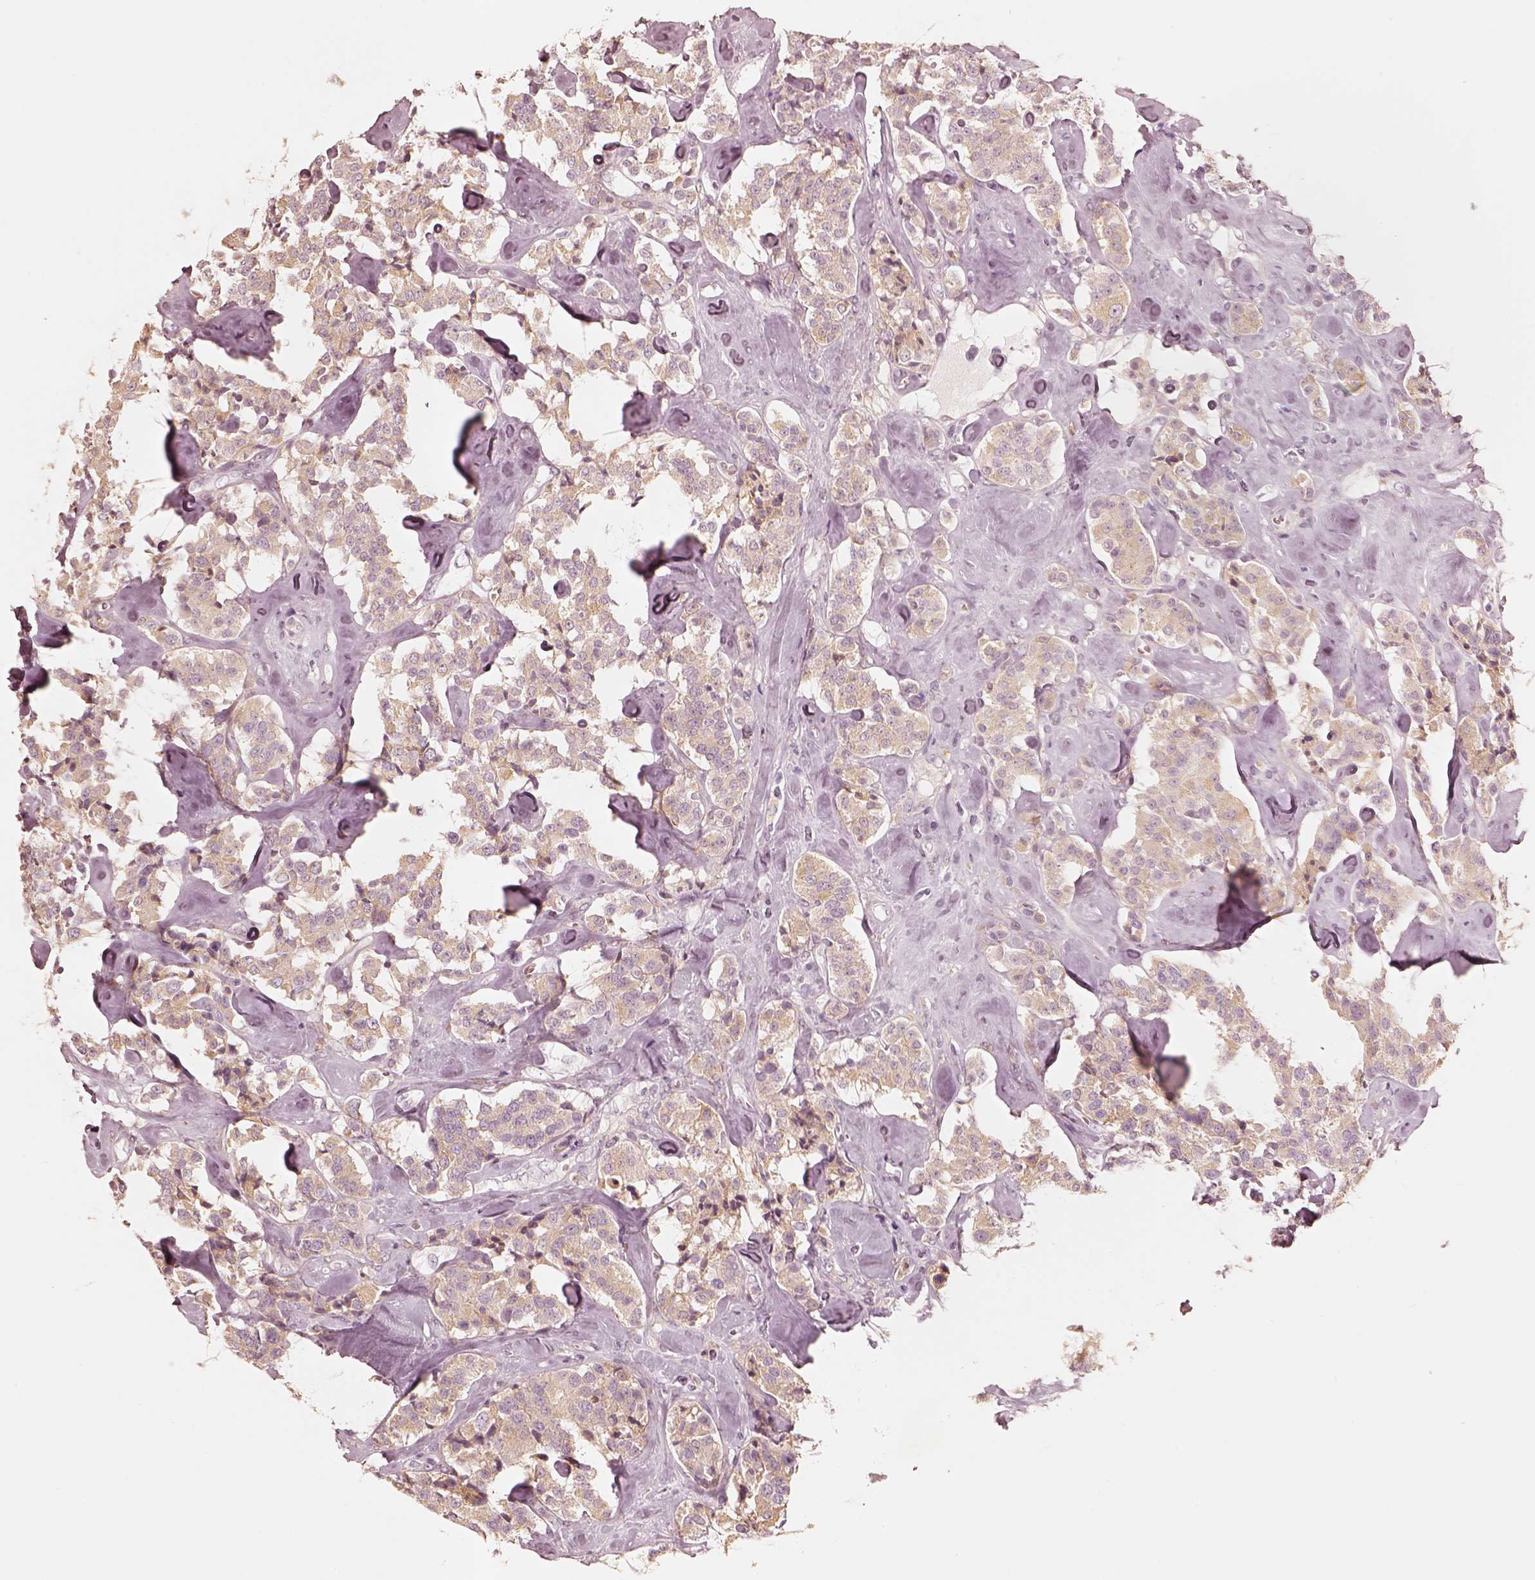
{"staining": {"intensity": "weak", "quantity": ">75%", "location": "cytoplasmic/membranous"}, "tissue": "carcinoid", "cell_type": "Tumor cells", "image_type": "cancer", "snomed": [{"axis": "morphology", "description": "Carcinoid, malignant, NOS"}, {"axis": "topography", "description": "Pancreas"}], "caption": "Brown immunohistochemical staining in human carcinoid (malignant) reveals weak cytoplasmic/membranous positivity in about >75% of tumor cells. The protein is stained brown, and the nuclei are stained in blue (DAB (3,3'-diaminobenzidine) IHC with brightfield microscopy, high magnification).", "gene": "WLS", "patient": {"sex": "male", "age": 41}}